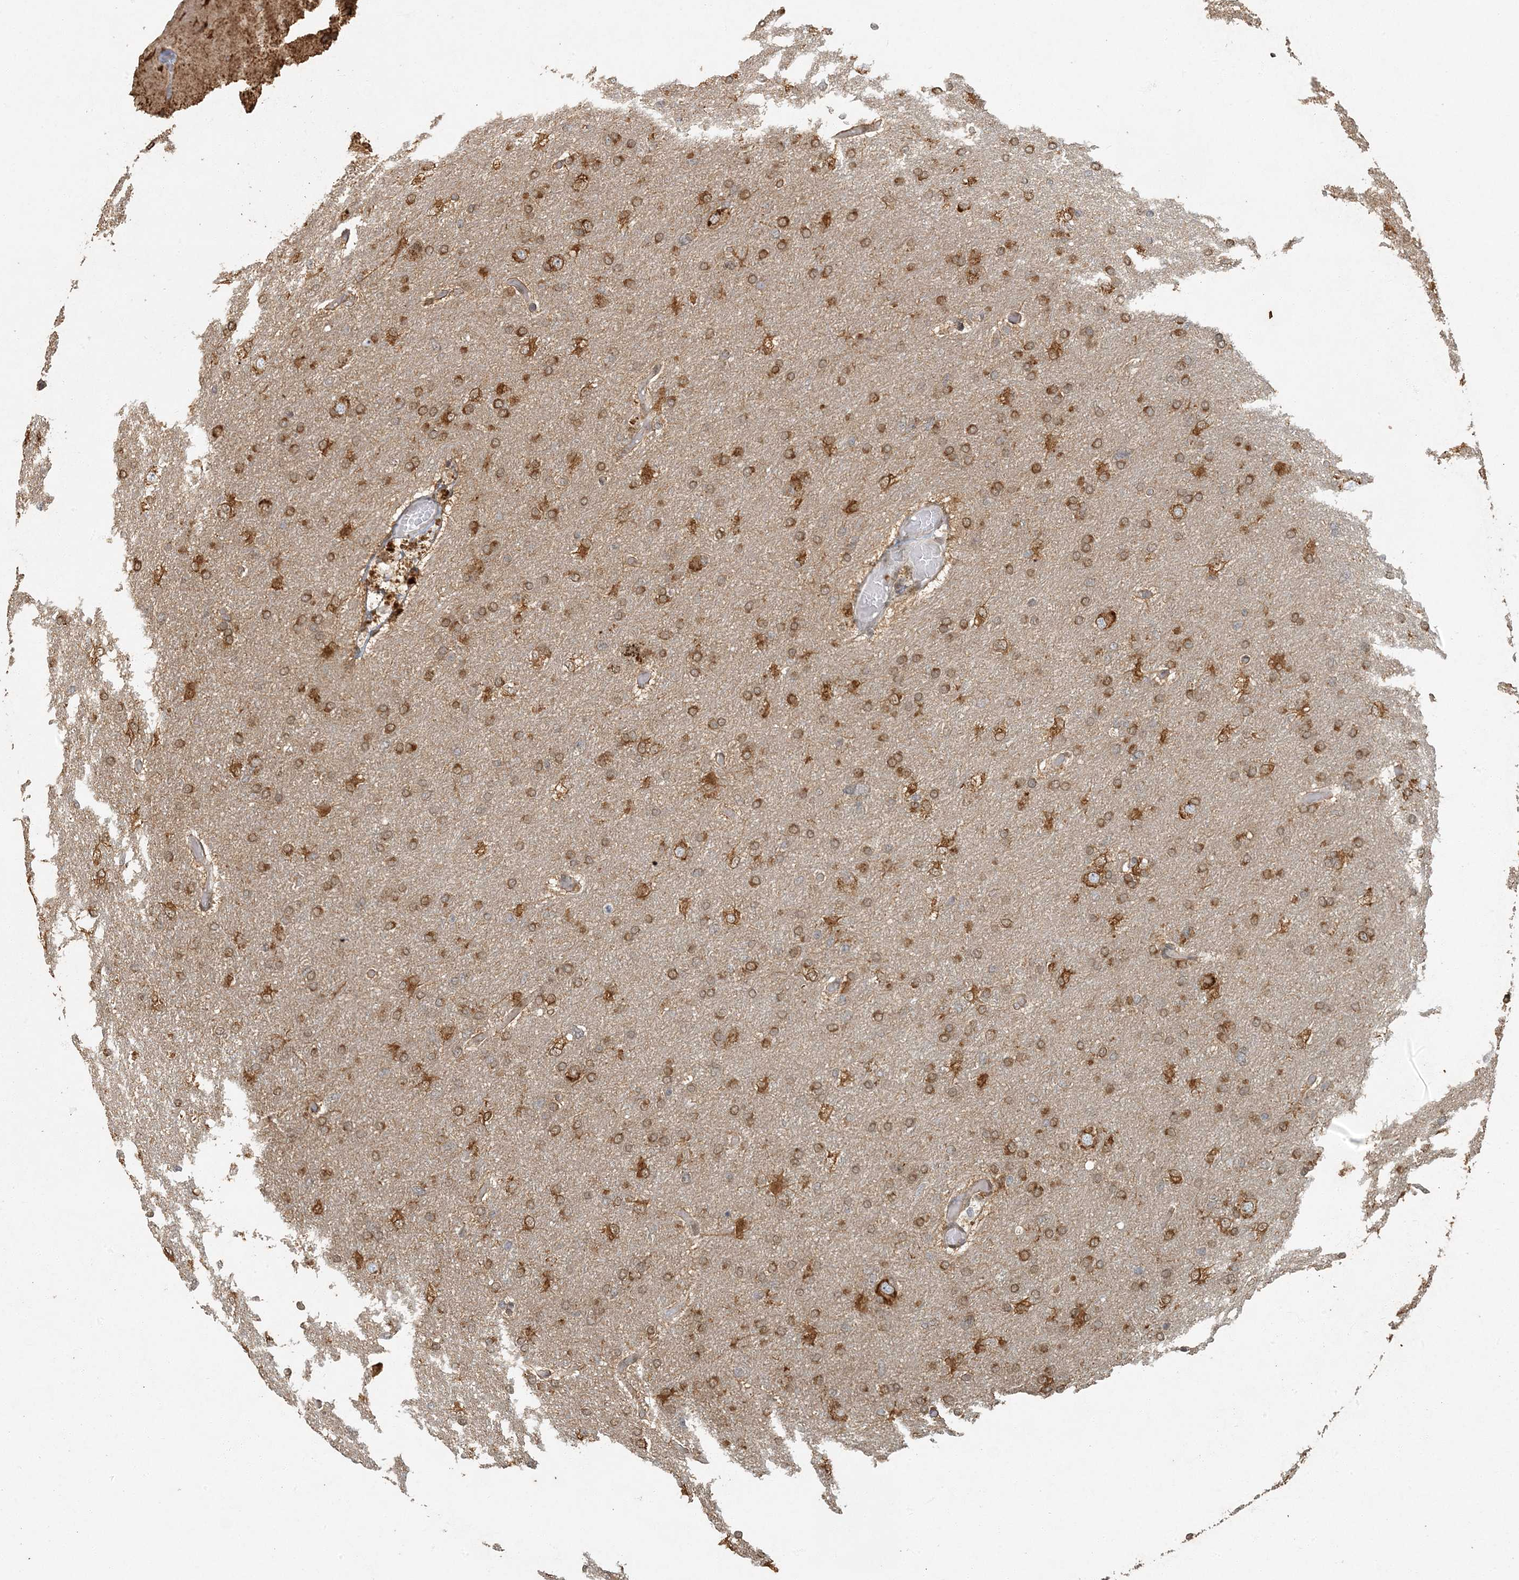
{"staining": {"intensity": "strong", "quantity": ">75%", "location": "cytoplasmic/membranous"}, "tissue": "glioma", "cell_type": "Tumor cells", "image_type": "cancer", "snomed": [{"axis": "morphology", "description": "Glioma, malignant, High grade"}, {"axis": "topography", "description": "Cerebral cortex"}], "caption": "Glioma stained for a protein exhibits strong cytoplasmic/membranous positivity in tumor cells. (DAB = brown stain, brightfield microscopy at high magnification).", "gene": "AK9", "patient": {"sex": "female", "age": 36}}